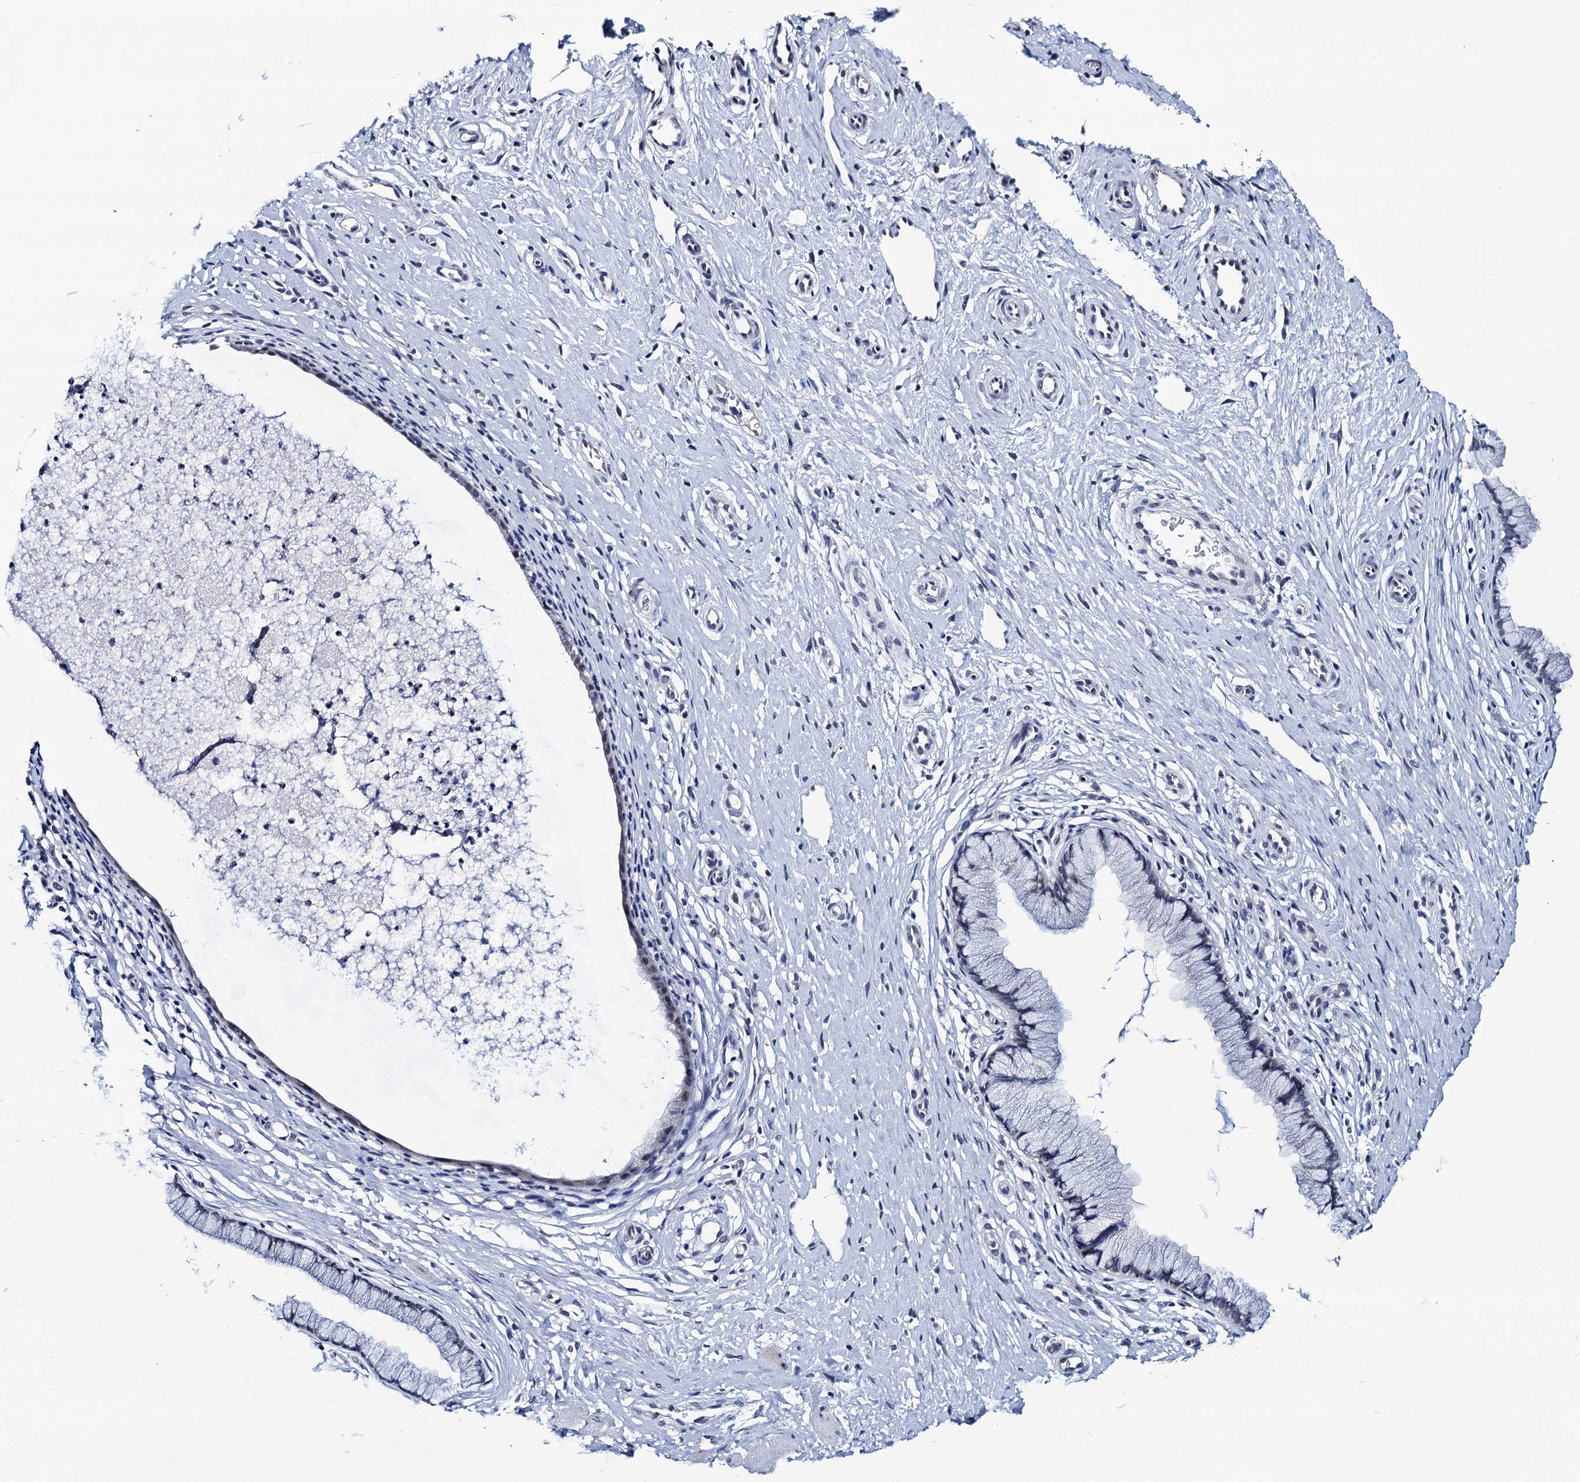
{"staining": {"intensity": "weak", "quantity": "<25%", "location": "nuclear"}, "tissue": "cervix", "cell_type": "Glandular cells", "image_type": "normal", "snomed": [{"axis": "morphology", "description": "Normal tissue, NOS"}, {"axis": "topography", "description": "Cervix"}], "caption": "Immunohistochemical staining of normal cervix shows no significant staining in glandular cells.", "gene": "C16orf87", "patient": {"sex": "female", "age": 36}}